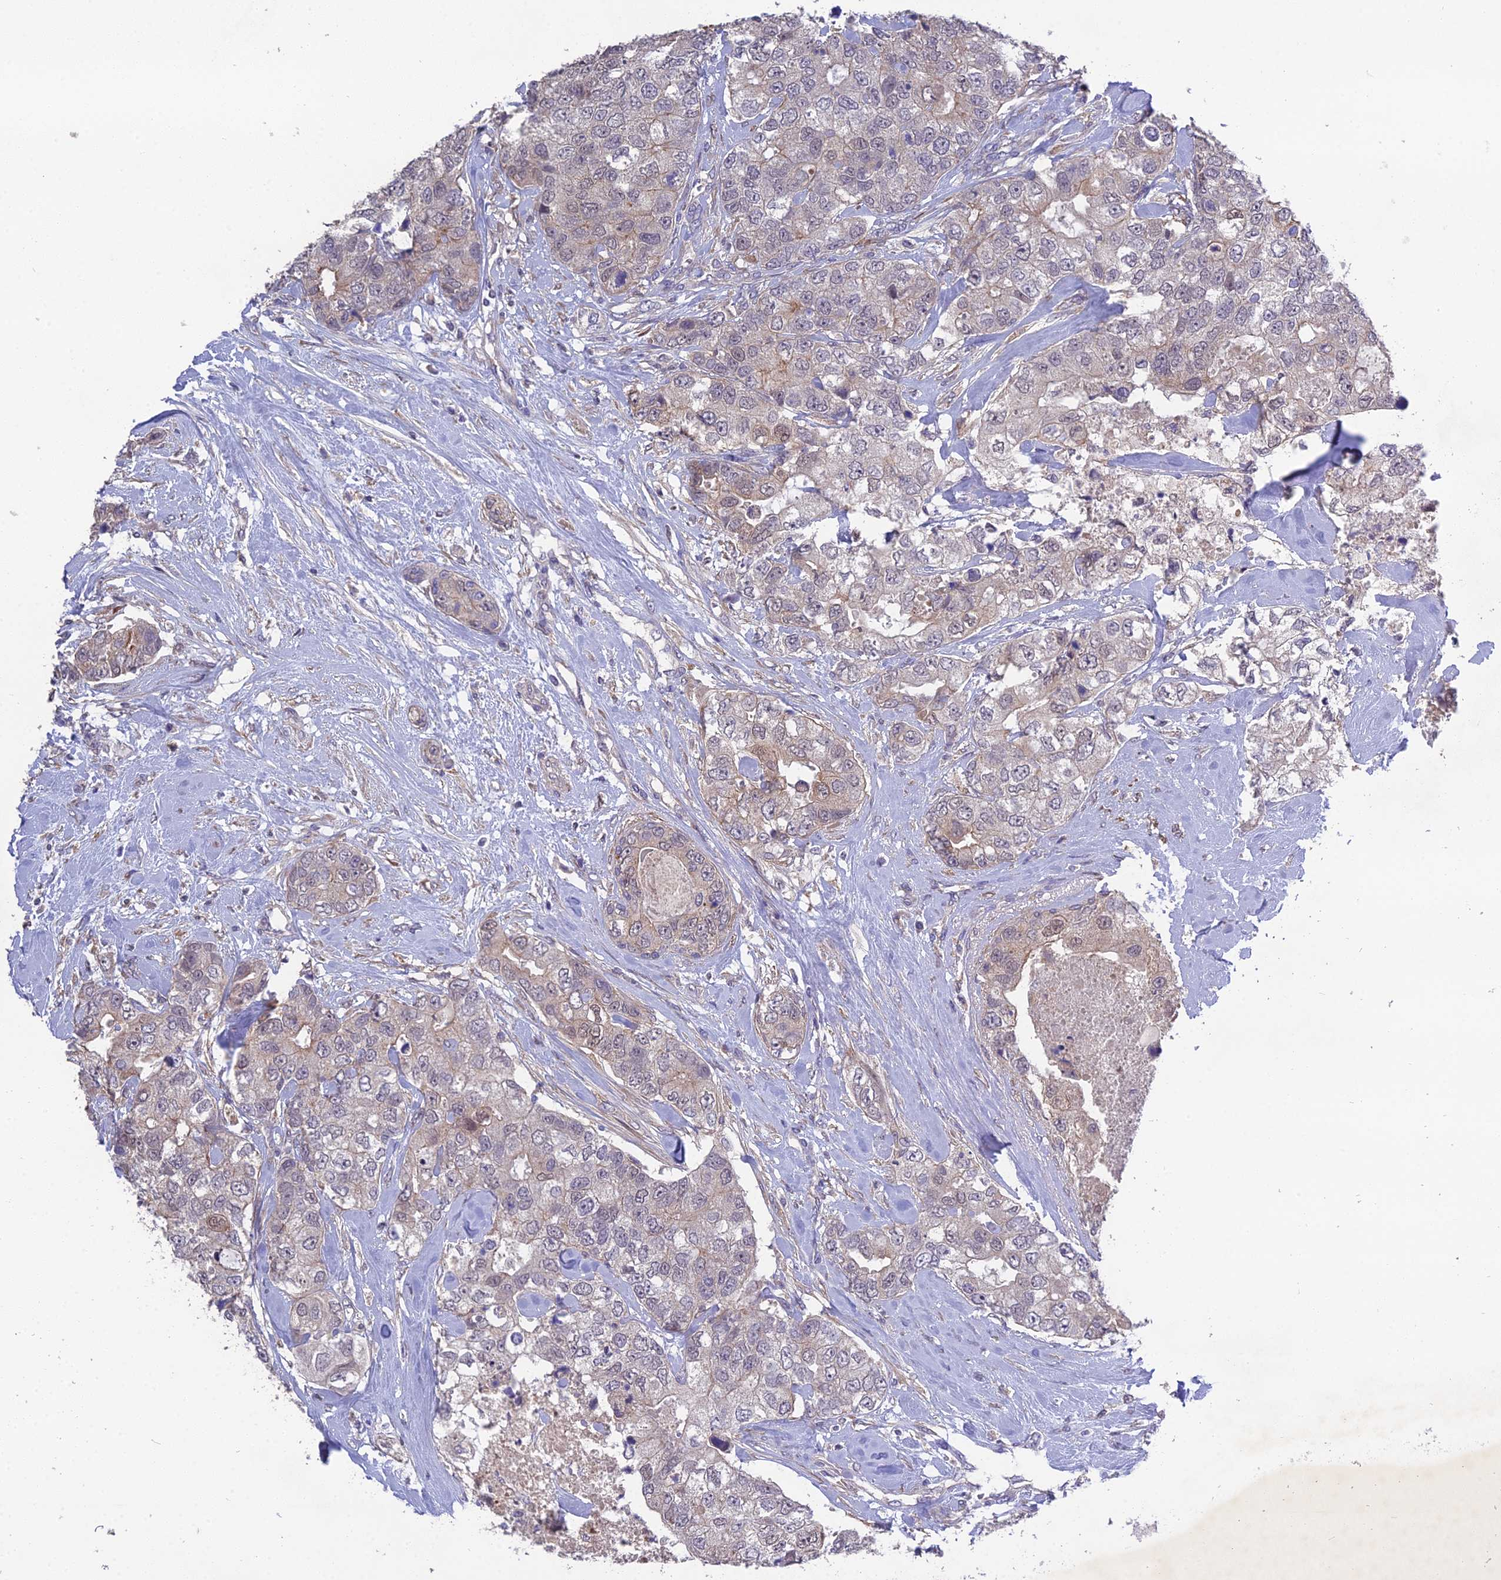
{"staining": {"intensity": "negative", "quantity": "none", "location": "none"}, "tissue": "breast cancer", "cell_type": "Tumor cells", "image_type": "cancer", "snomed": [{"axis": "morphology", "description": "Duct carcinoma"}, {"axis": "topography", "description": "Breast"}], "caption": "Human infiltrating ductal carcinoma (breast) stained for a protein using IHC shows no positivity in tumor cells.", "gene": "PUS10", "patient": {"sex": "female", "age": 62}}